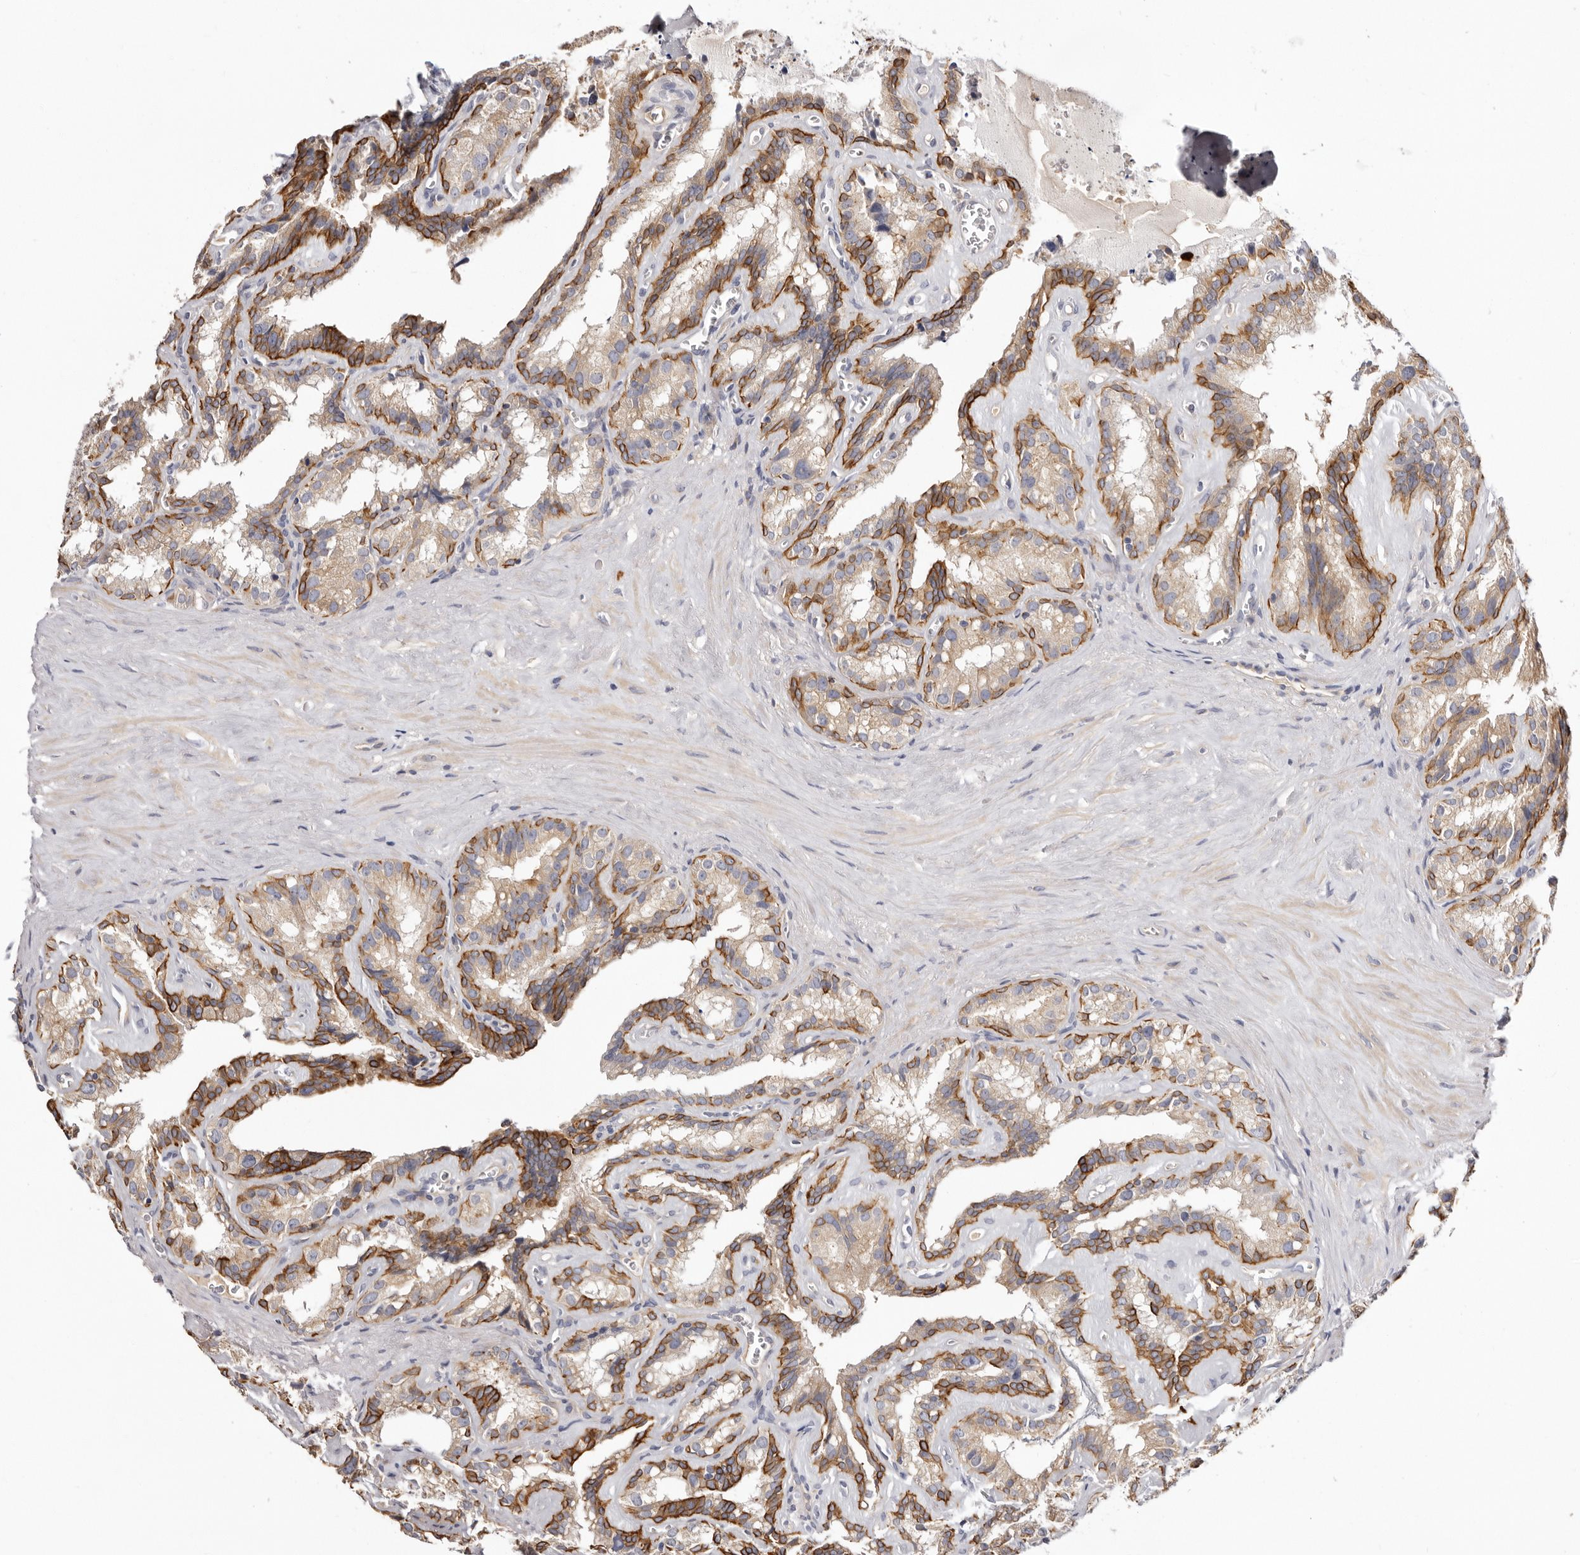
{"staining": {"intensity": "moderate", "quantity": "25%-75%", "location": "cytoplasmic/membranous"}, "tissue": "seminal vesicle", "cell_type": "Glandular cells", "image_type": "normal", "snomed": [{"axis": "morphology", "description": "Normal tissue, NOS"}, {"axis": "topography", "description": "Prostate"}, {"axis": "topography", "description": "Seminal veicle"}], "caption": "Immunohistochemistry (IHC) image of unremarkable seminal vesicle stained for a protein (brown), which shows medium levels of moderate cytoplasmic/membranous expression in about 25%-75% of glandular cells.", "gene": "STK16", "patient": {"sex": "male", "age": 59}}